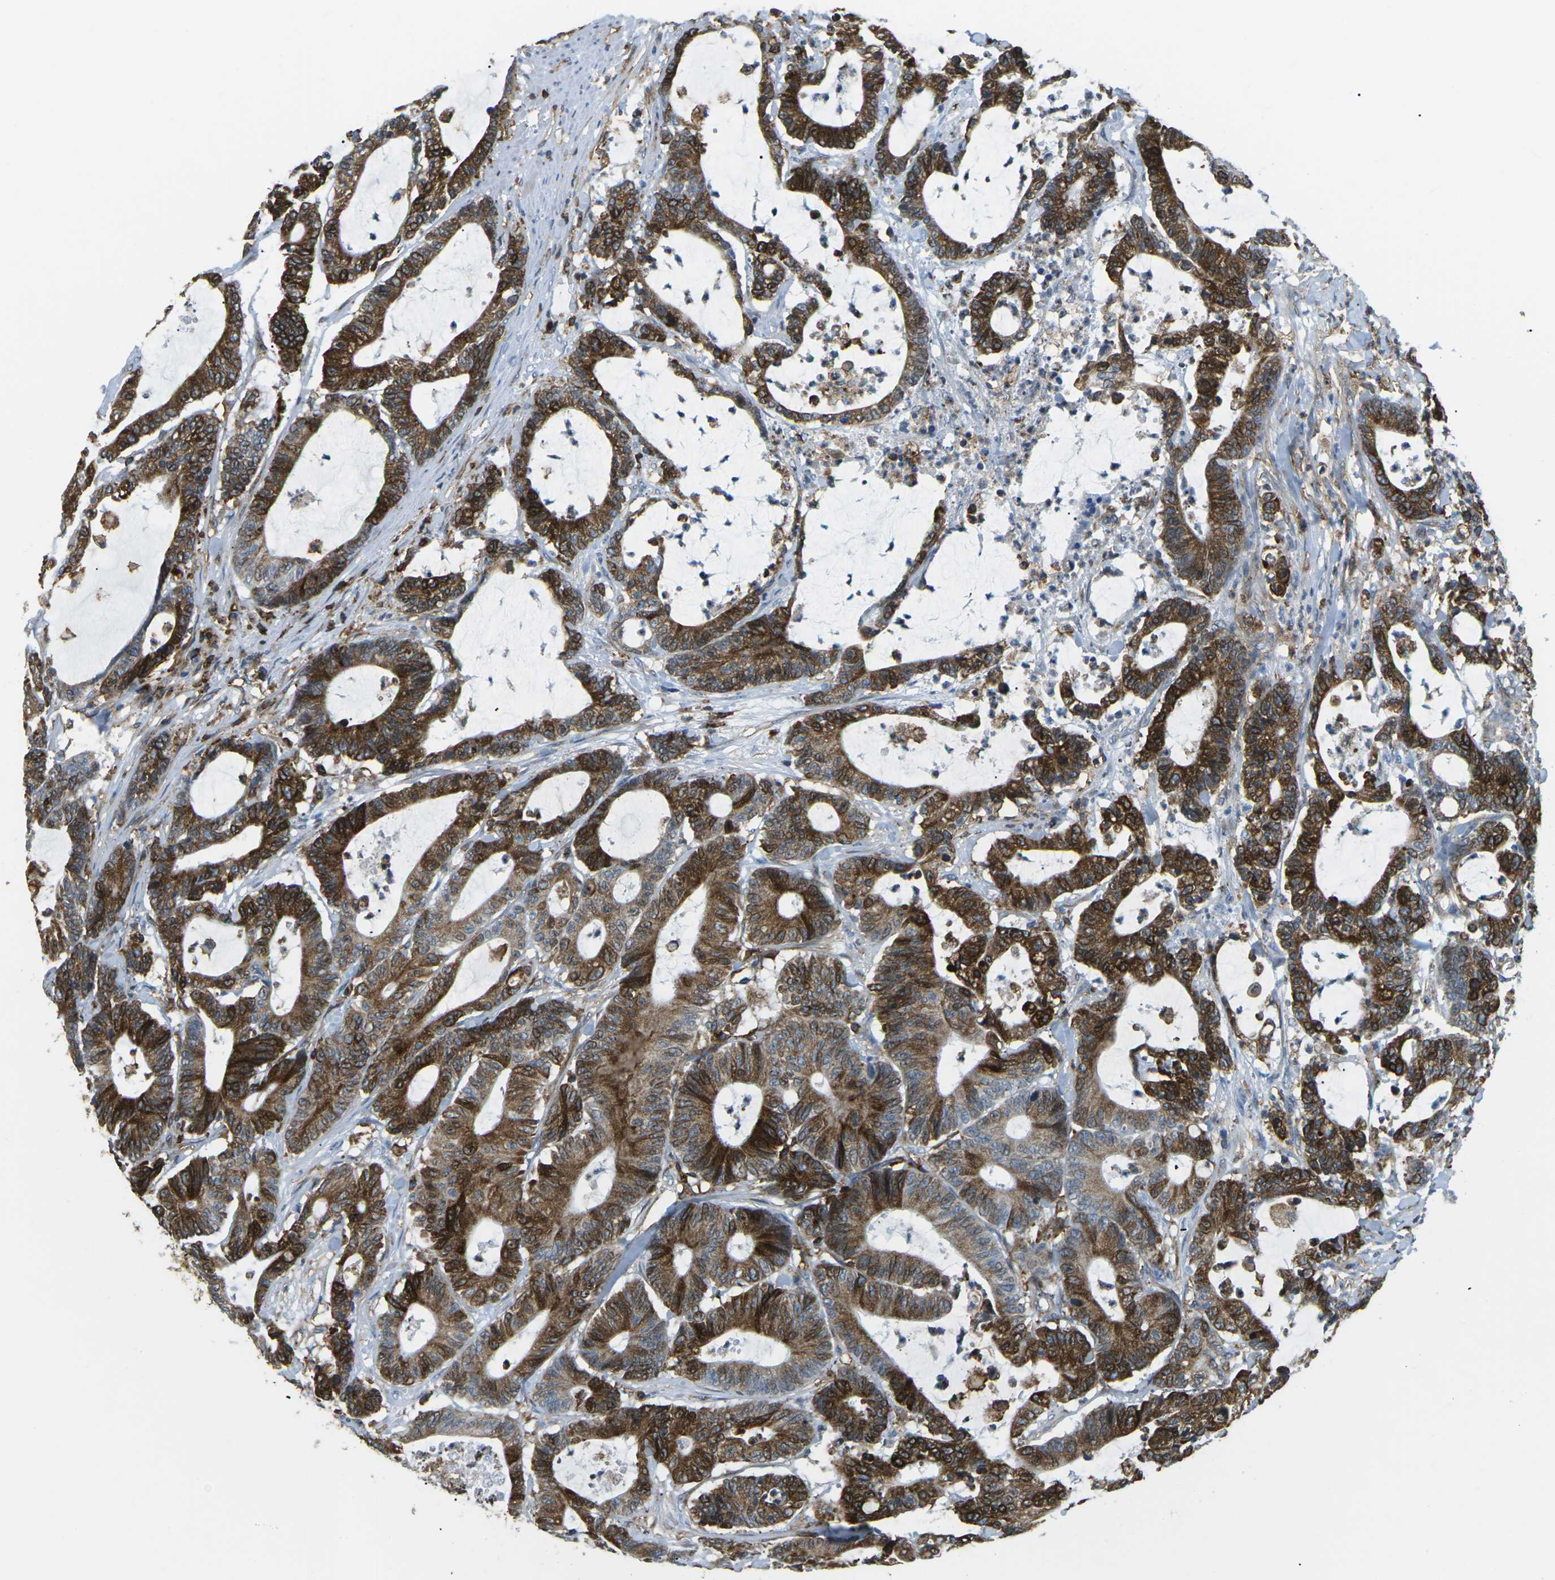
{"staining": {"intensity": "strong", "quantity": ">75%", "location": "cytoplasmic/membranous"}, "tissue": "colorectal cancer", "cell_type": "Tumor cells", "image_type": "cancer", "snomed": [{"axis": "morphology", "description": "Adenocarcinoma, NOS"}, {"axis": "topography", "description": "Colon"}], "caption": "A photomicrograph showing strong cytoplasmic/membranous staining in approximately >75% of tumor cells in colorectal cancer (adenocarcinoma), as visualized by brown immunohistochemical staining.", "gene": "HLA-B", "patient": {"sex": "female", "age": 84}}